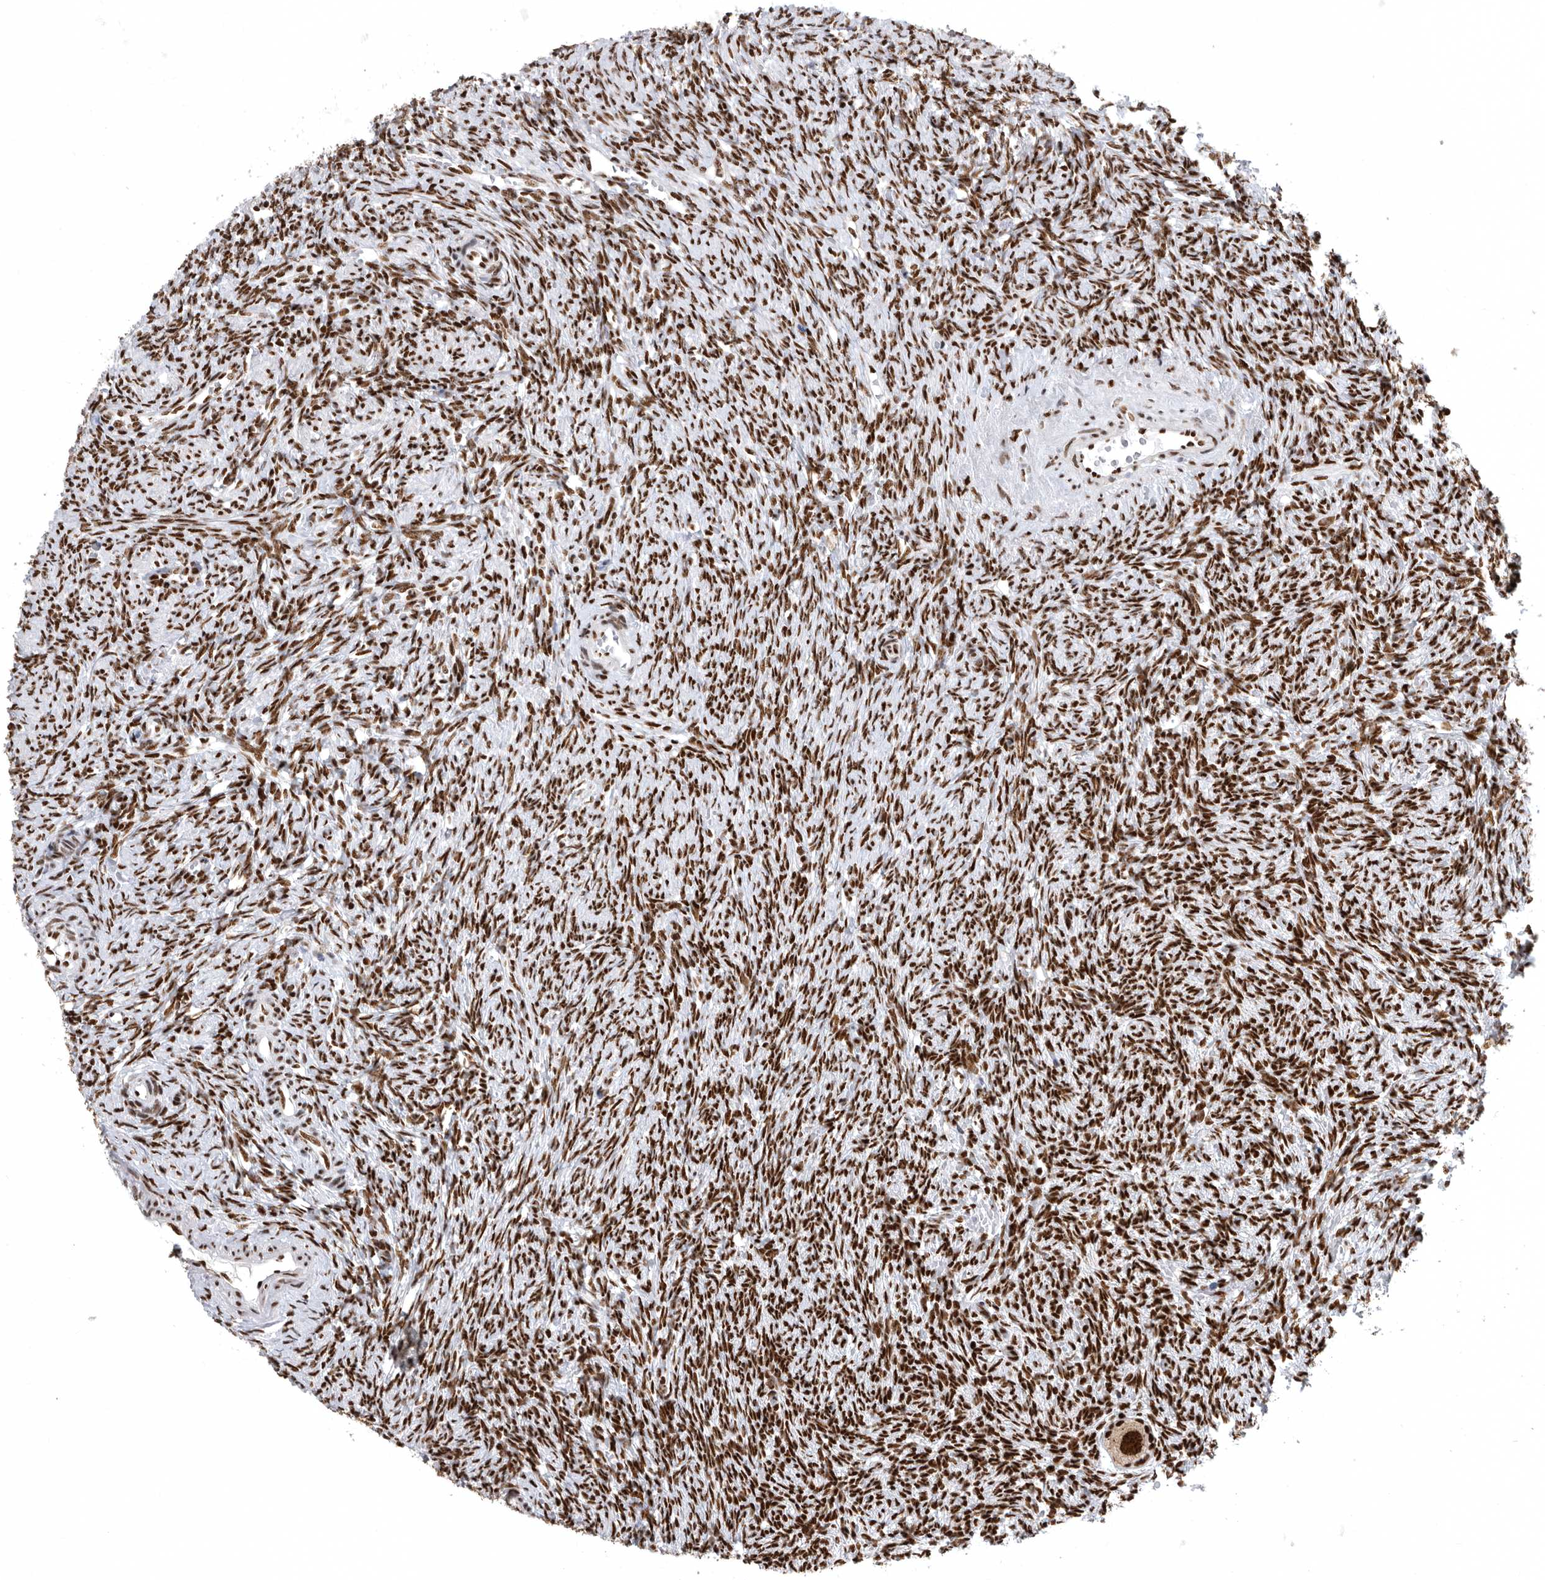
{"staining": {"intensity": "strong", "quantity": ">75%", "location": "nuclear"}, "tissue": "ovary", "cell_type": "Follicle cells", "image_type": "normal", "snomed": [{"axis": "morphology", "description": "Normal tissue, NOS"}, {"axis": "topography", "description": "Ovary"}], "caption": "An image of ovary stained for a protein shows strong nuclear brown staining in follicle cells. (Brightfield microscopy of DAB IHC at high magnification).", "gene": "BCLAF1", "patient": {"sex": "female", "age": 41}}